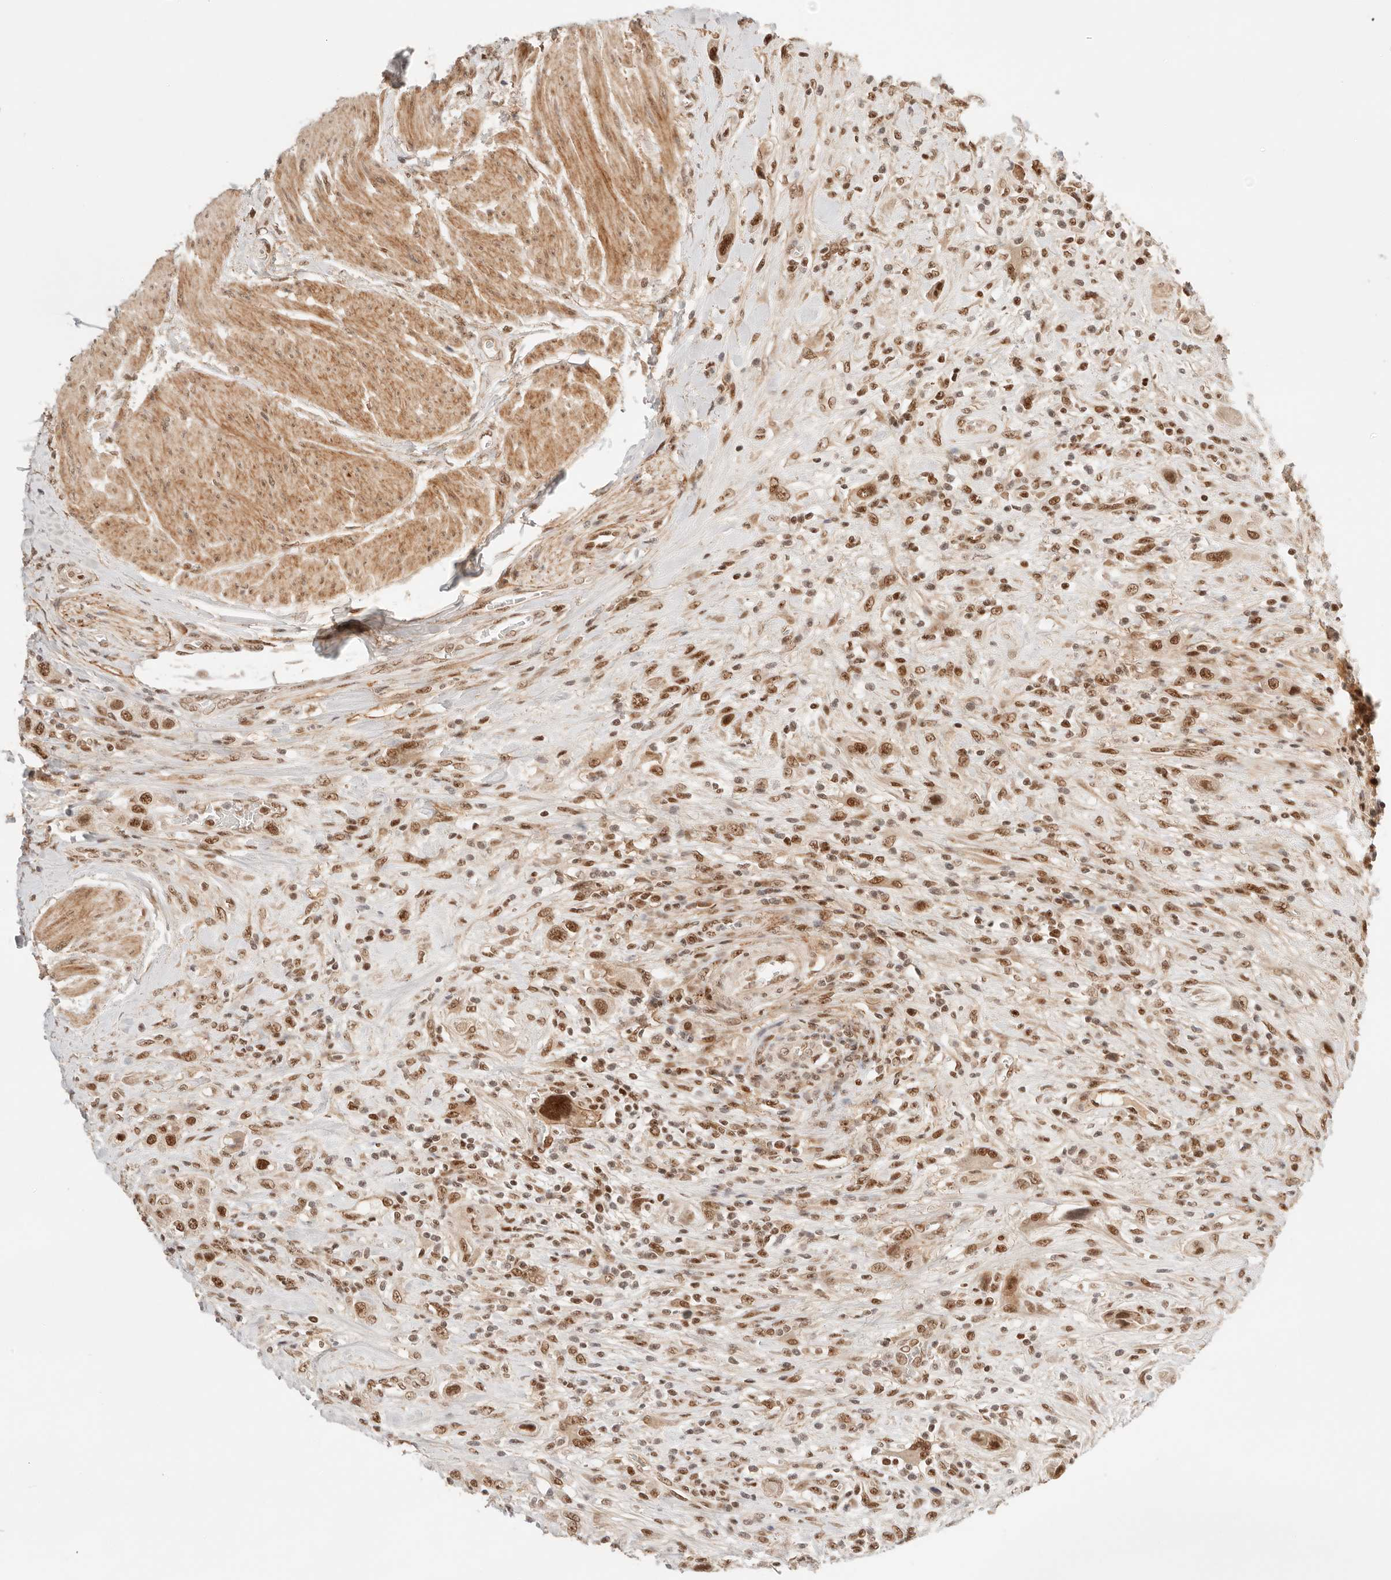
{"staining": {"intensity": "moderate", "quantity": ">75%", "location": "nuclear"}, "tissue": "urothelial cancer", "cell_type": "Tumor cells", "image_type": "cancer", "snomed": [{"axis": "morphology", "description": "Urothelial carcinoma, High grade"}, {"axis": "topography", "description": "Urinary bladder"}], "caption": "Moderate nuclear protein expression is identified in approximately >75% of tumor cells in urothelial cancer.", "gene": "GTF2E2", "patient": {"sex": "male", "age": 50}}